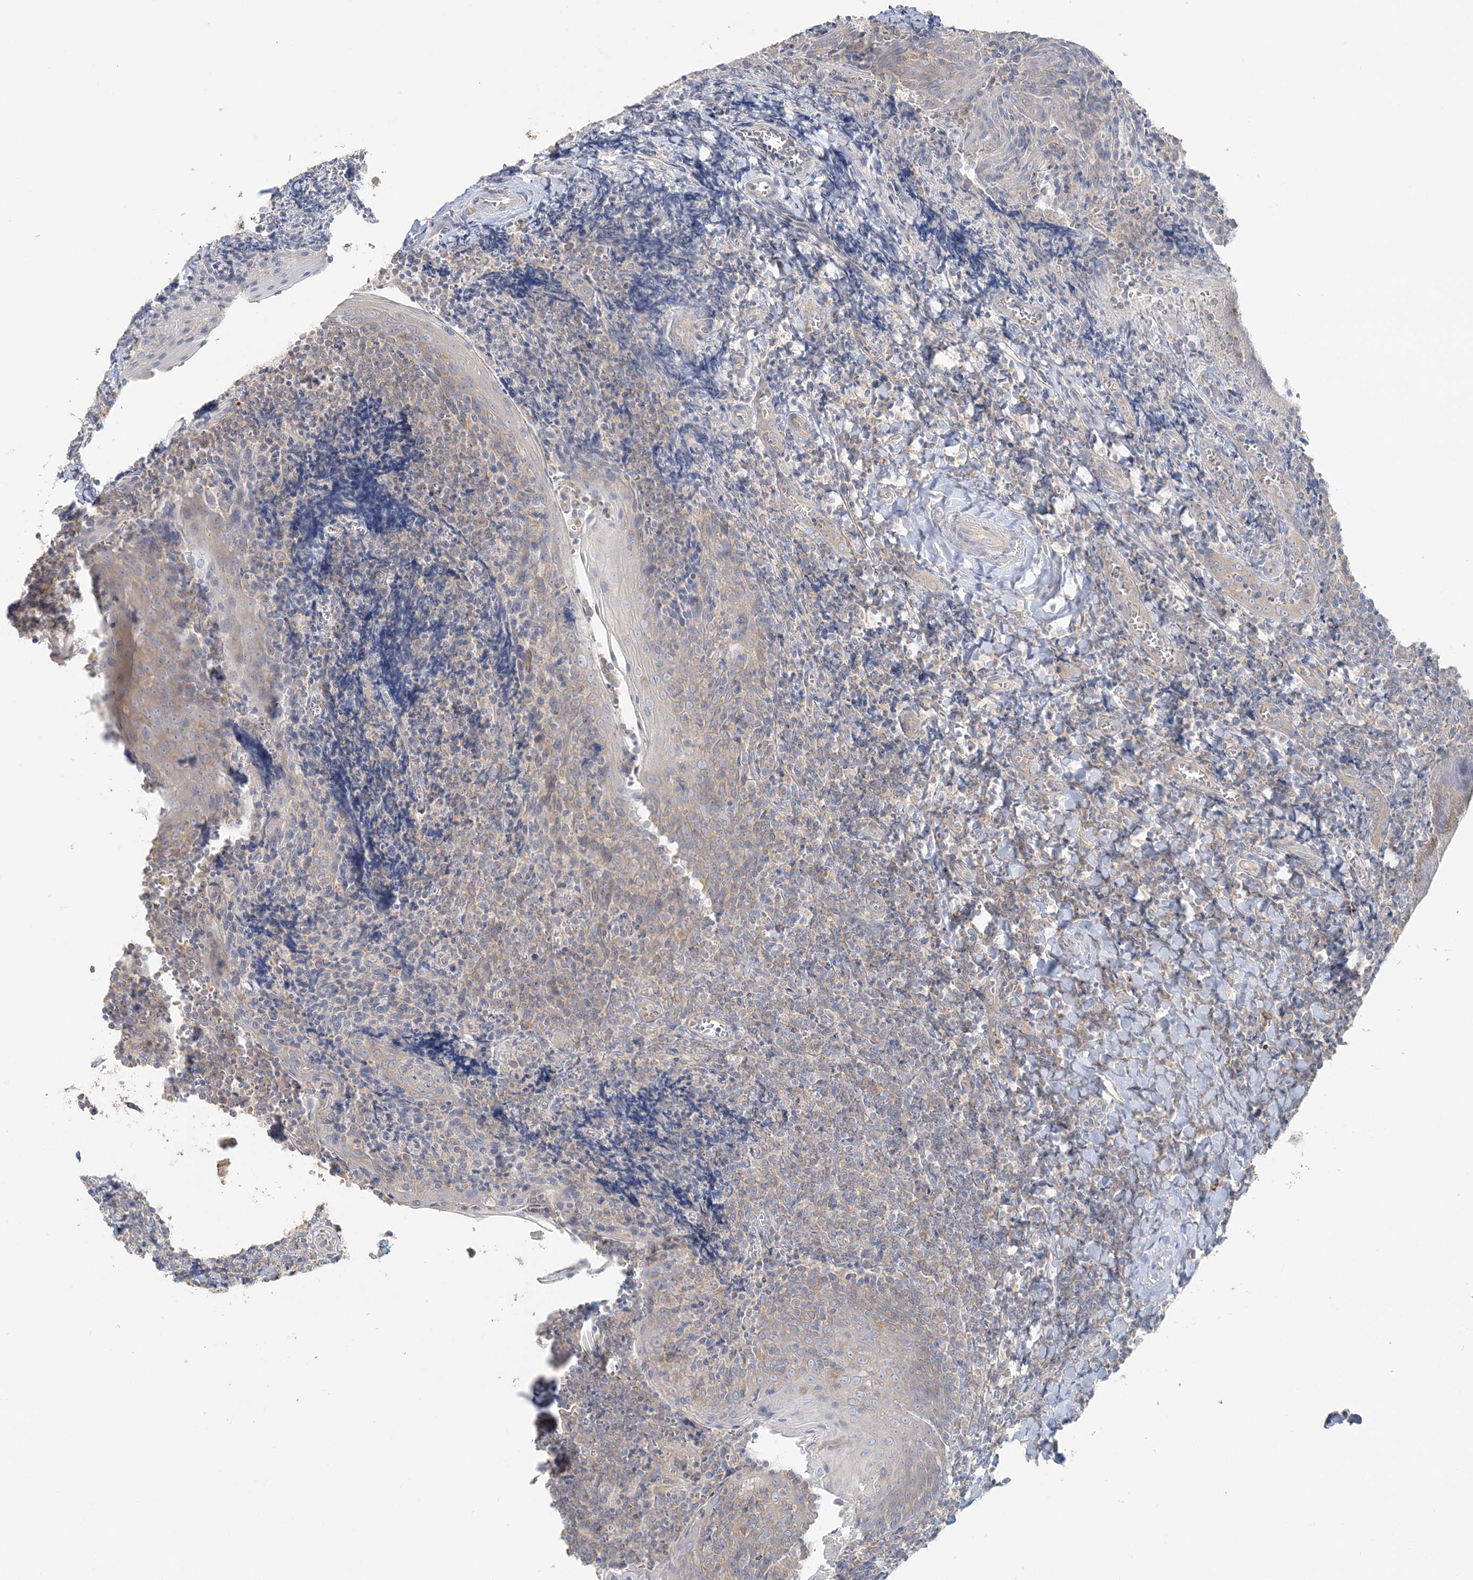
{"staining": {"intensity": "weak", "quantity": "<25%", "location": "cytoplasmic/membranous"}, "tissue": "tonsil", "cell_type": "Germinal center cells", "image_type": "normal", "snomed": [{"axis": "morphology", "description": "Normal tissue, NOS"}, {"axis": "topography", "description": "Tonsil"}], "caption": "Immunohistochemistry (IHC) photomicrograph of benign tonsil: human tonsil stained with DAB (3,3'-diaminobenzidine) shows no significant protein expression in germinal center cells. (Brightfield microscopy of DAB (3,3'-diaminobenzidine) immunohistochemistry (IHC) at high magnification).", "gene": "TBC1D5", "patient": {"sex": "male", "age": 27}}